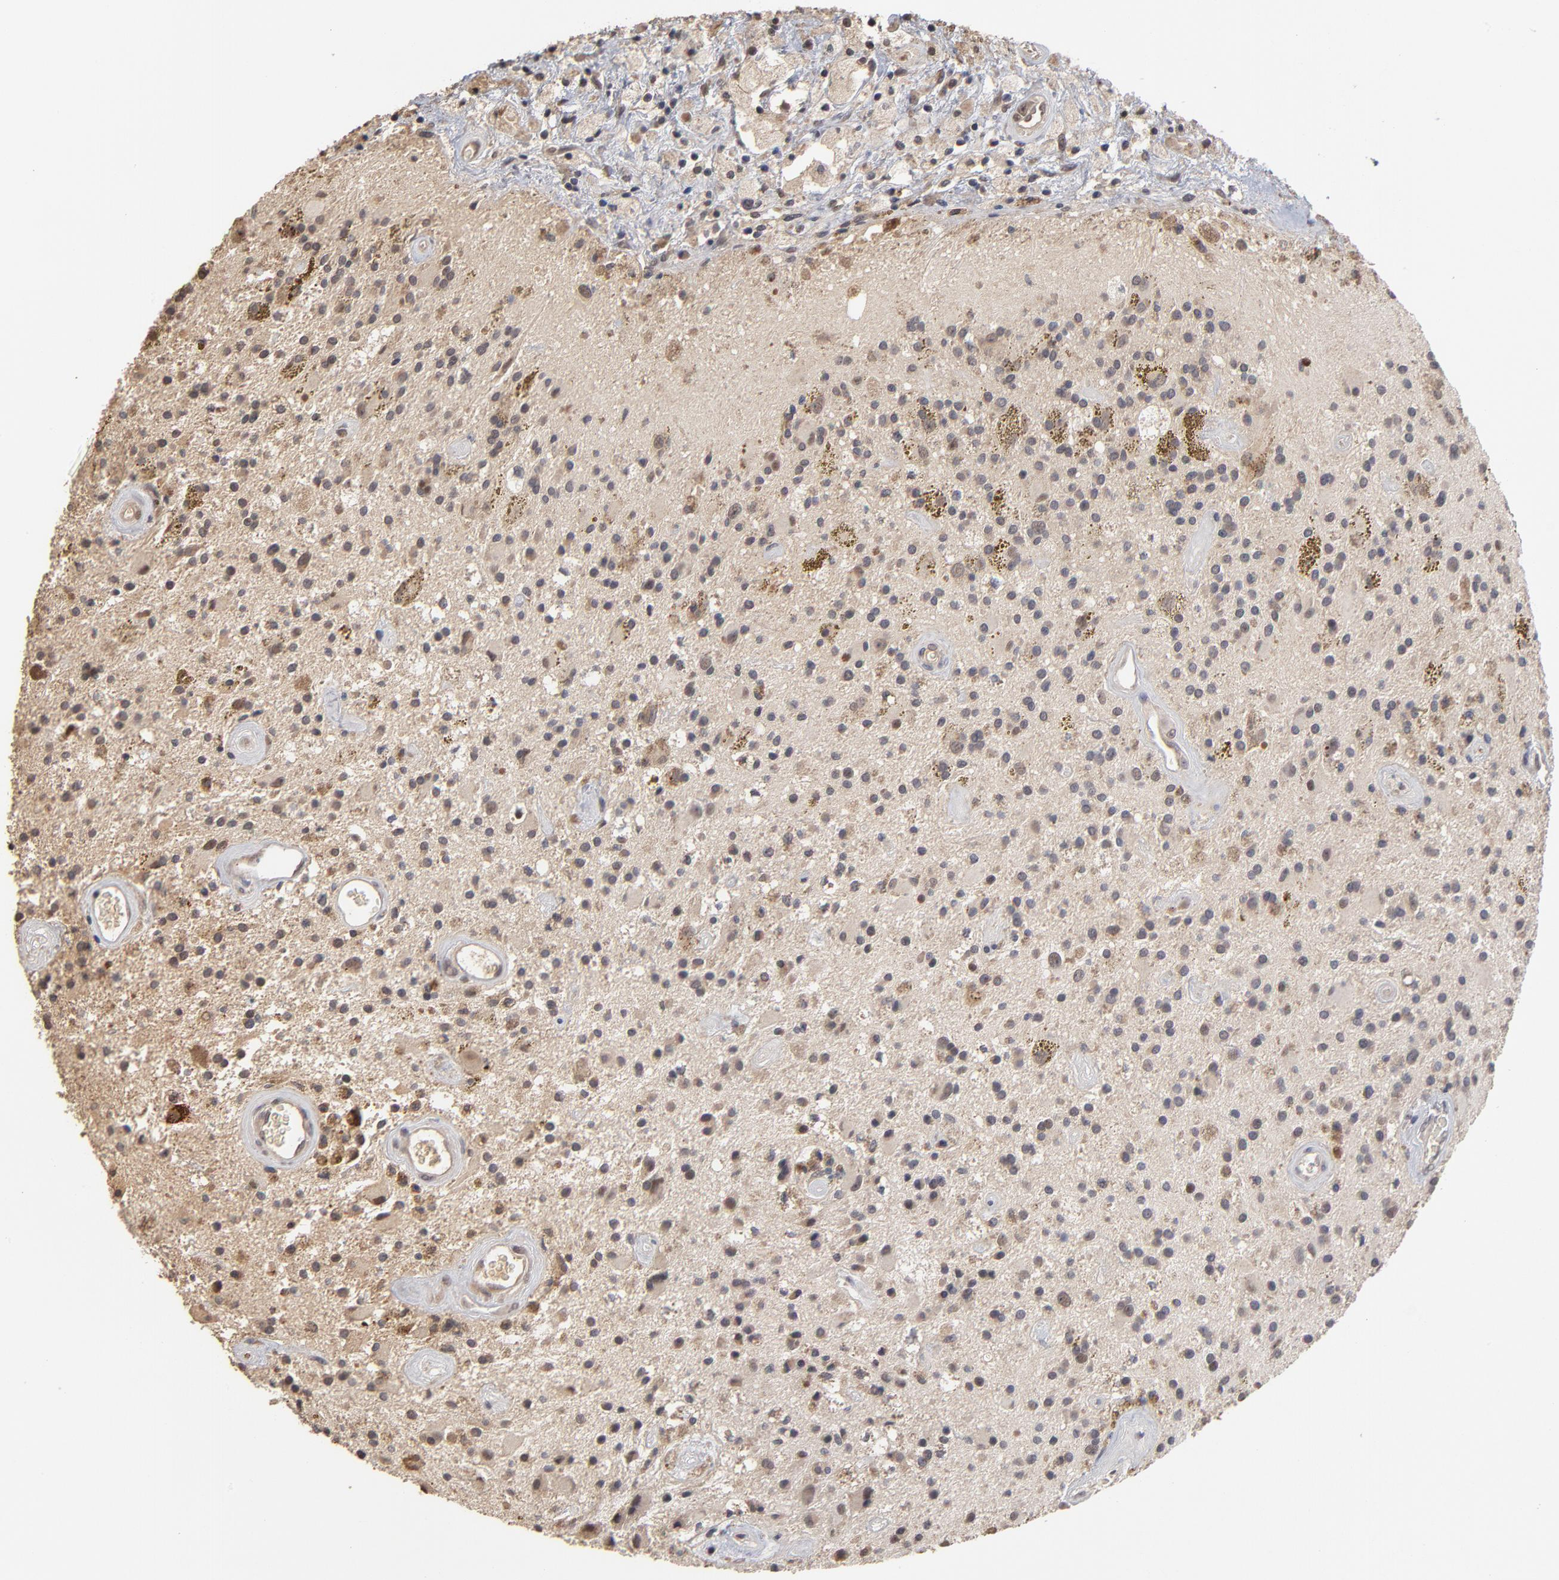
{"staining": {"intensity": "weak", "quantity": "<25%", "location": "cytoplasmic/membranous"}, "tissue": "glioma", "cell_type": "Tumor cells", "image_type": "cancer", "snomed": [{"axis": "morphology", "description": "Glioma, malignant, Low grade"}, {"axis": "topography", "description": "Brain"}], "caption": "A micrograph of glioma stained for a protein demonstrates no brown staining in tumor cells.", "gene": "ASB8", "patient": {"sex": "male", "age": 58}}